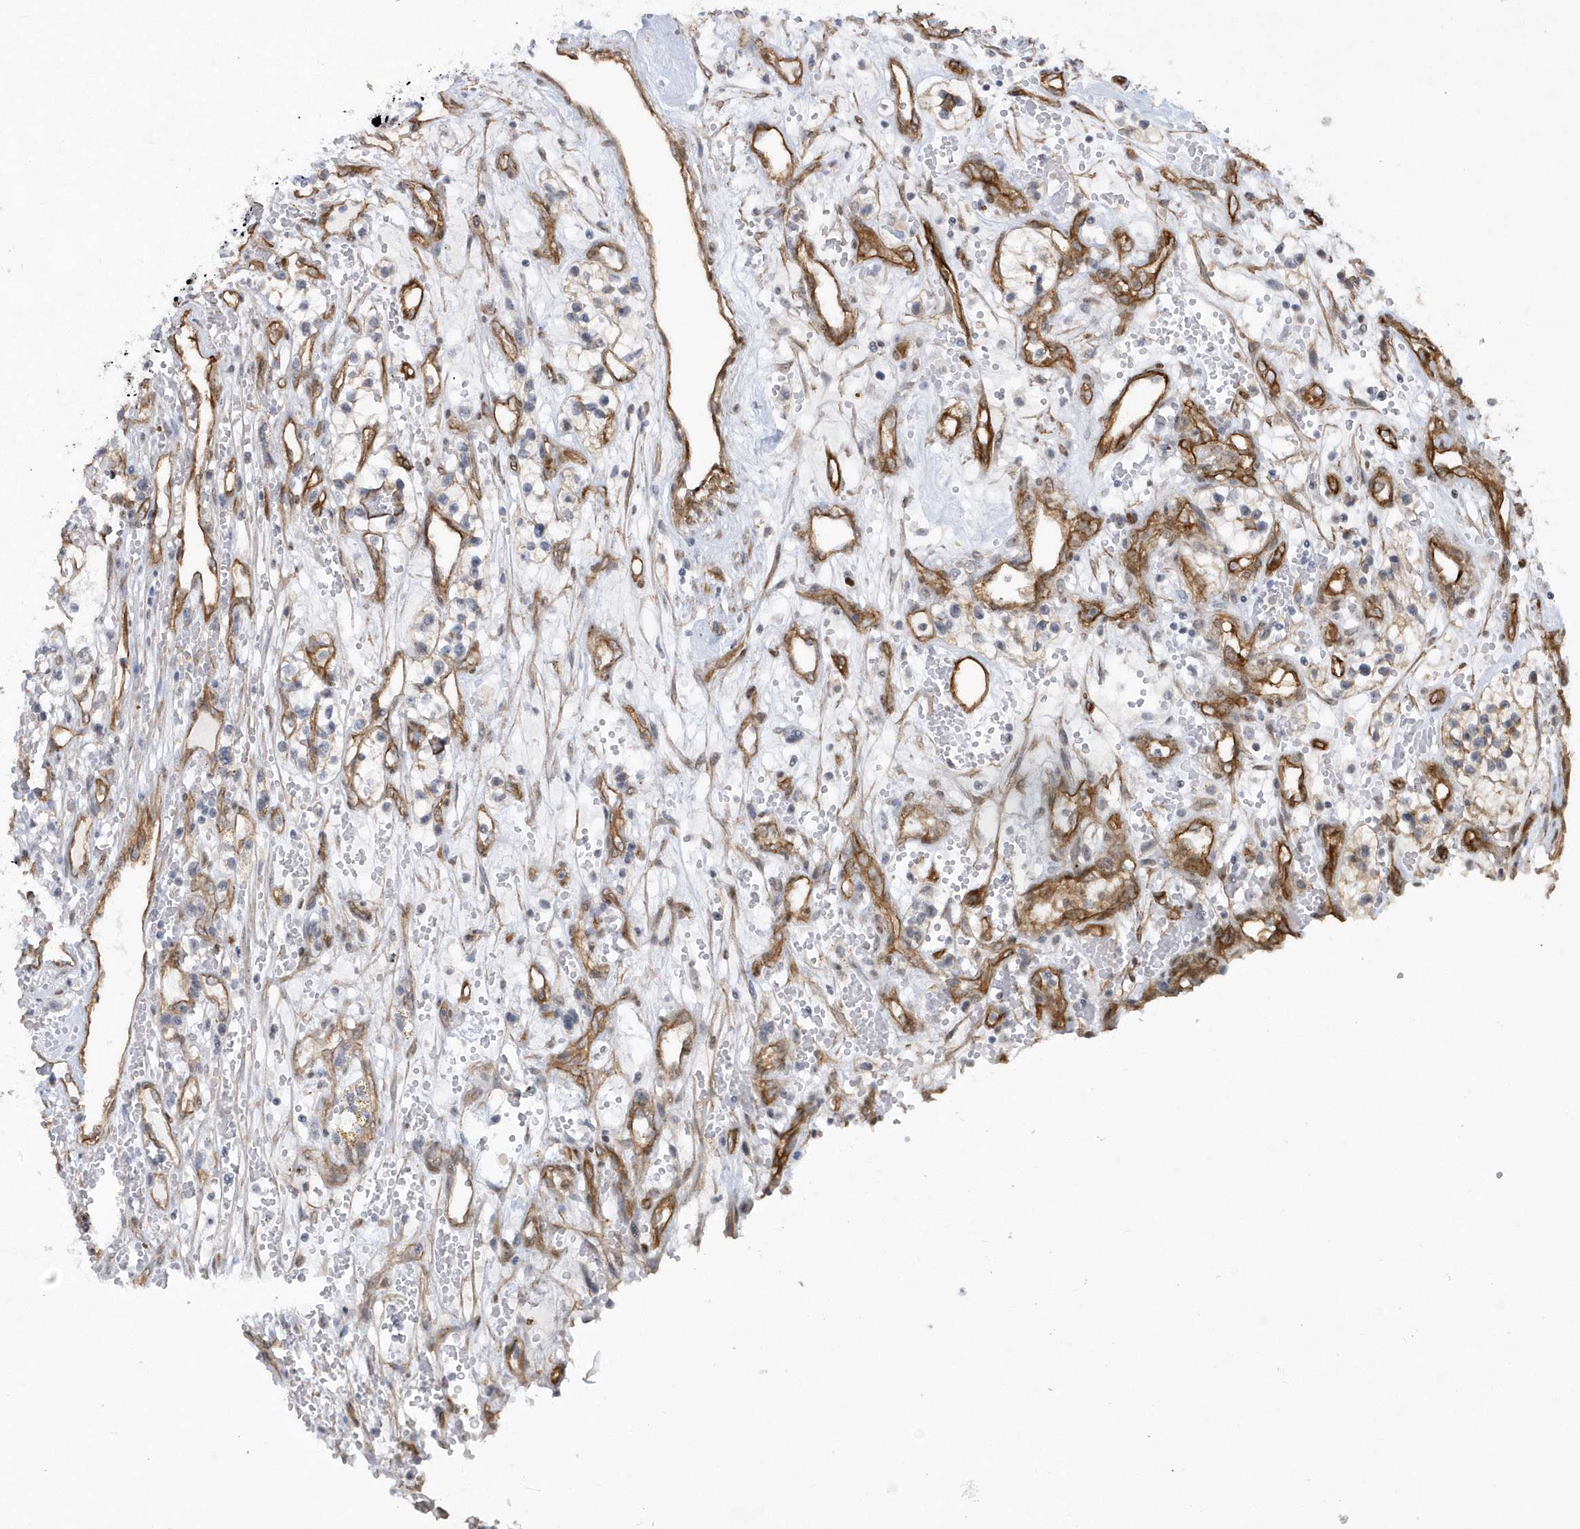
{"staining": {"intensity": "negative", "quantity": "none", "location": "none"}, "tissue": "renal cancer", "cell_type": "Tumor cells", "image_type": "cancer", "snomed": [{"axis": "morphology", "description": "Adenocarcinoma, NOS"}, {"axis": "topography", "description": "Kidney"}], "caption": "A high-resolution micrograph shows immunohistochemistry (IHC) staining of renal cancer, which shows no significant expression in tumor cells.", "gene": "RAI14", "patient": {"sex": "female", "age": 57}}